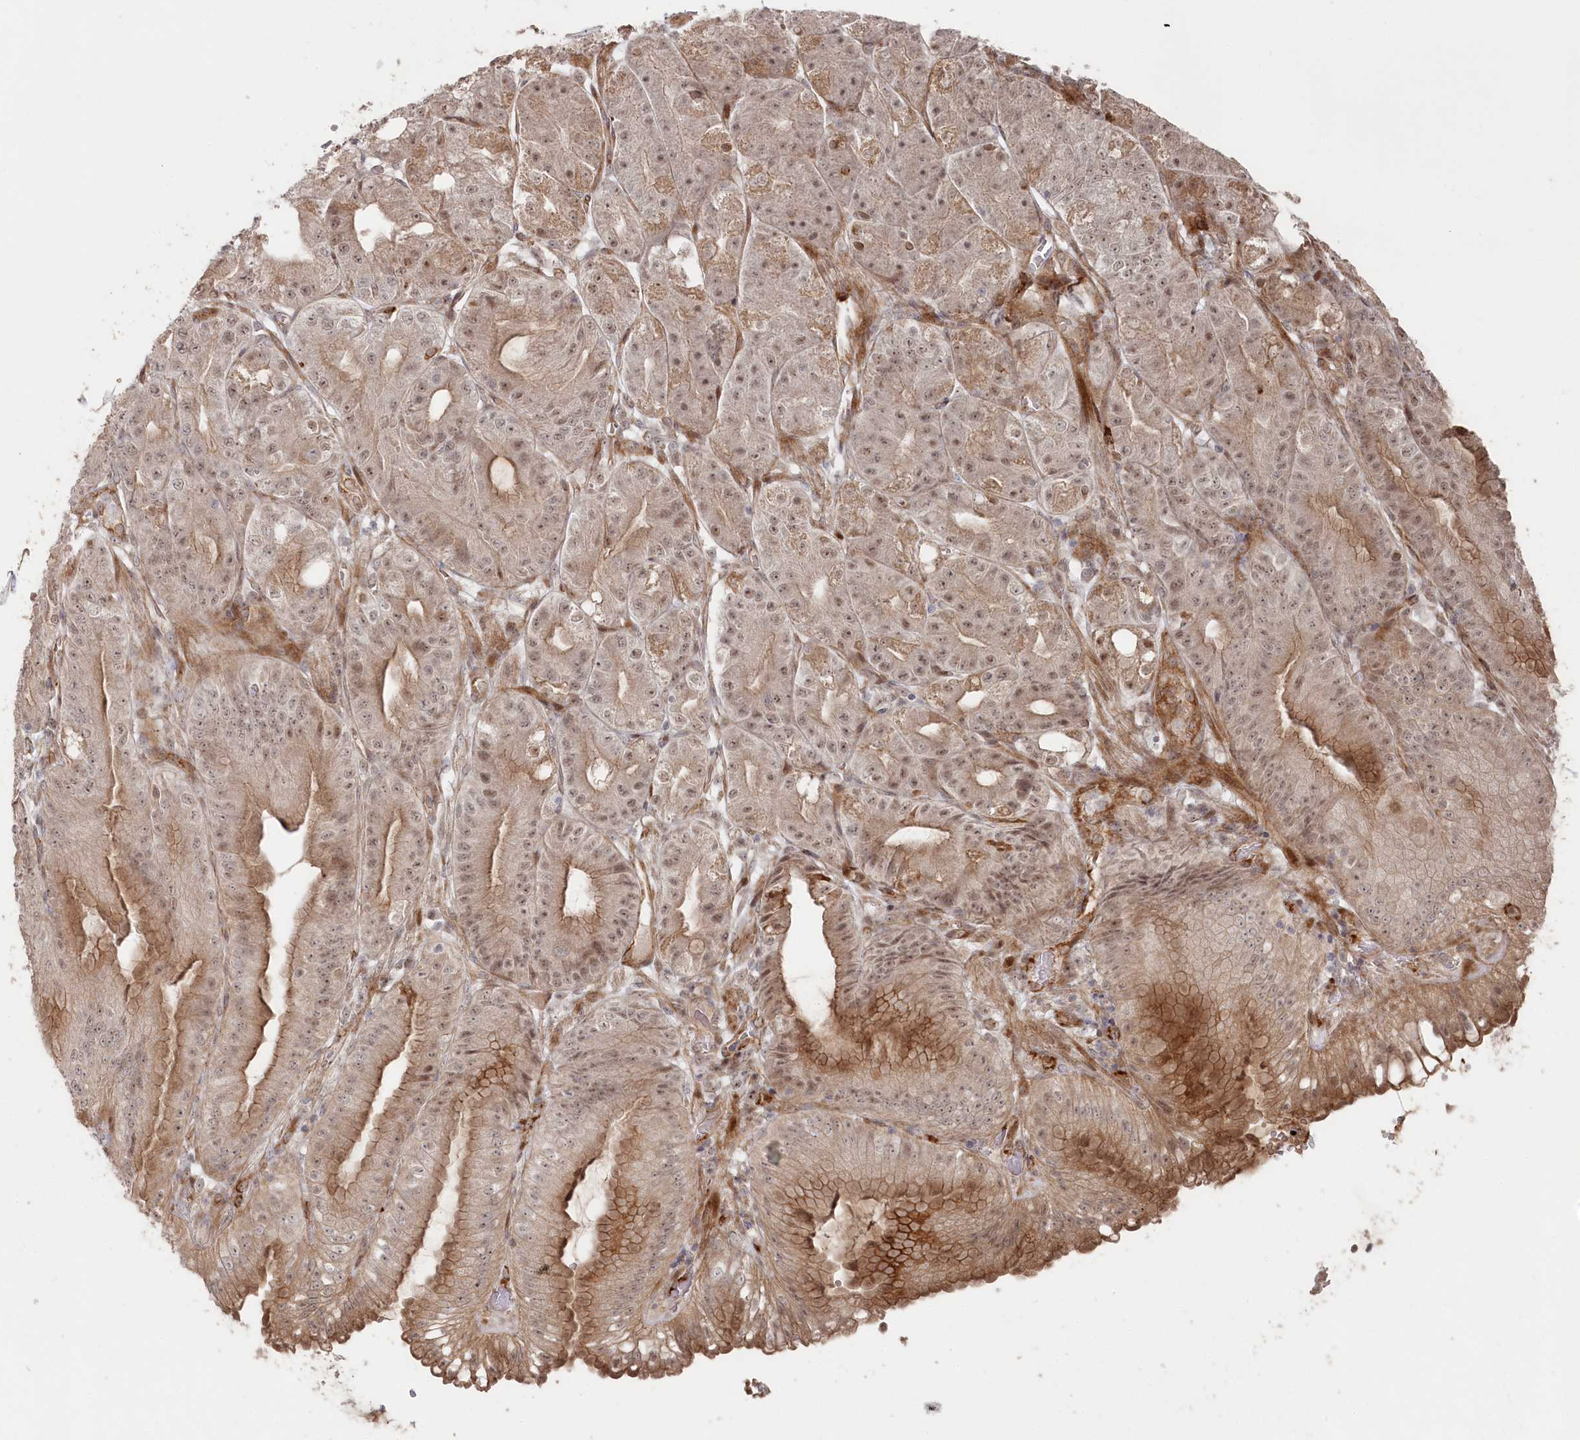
{"staining": {"intensity": "strong", "quantity": ">75%", "location": "cytoplasmic/membranous,nuclear"}, "tissue": "stomach", "cell_type": "Glandular cells", "image_type": "normal", "snomed": [{"axis": "morphology", "description": "Normal tissue, NOS"}, {"axis": "topography", "description": "Stomach, upper"}, {"axis": "topography", "description": "Stomach, lower"}], "caption": "This photomicrograph reveals benign stomach stained with immunohistochemistry to label a protein in brown. The cytoplasmic/membranous,nuclear of glandular cells show strong positivity for the protein. Nuclei are counter-stained blue.", "gene": "POLR3A", "patient": {"sex": "male", "age": 71}}